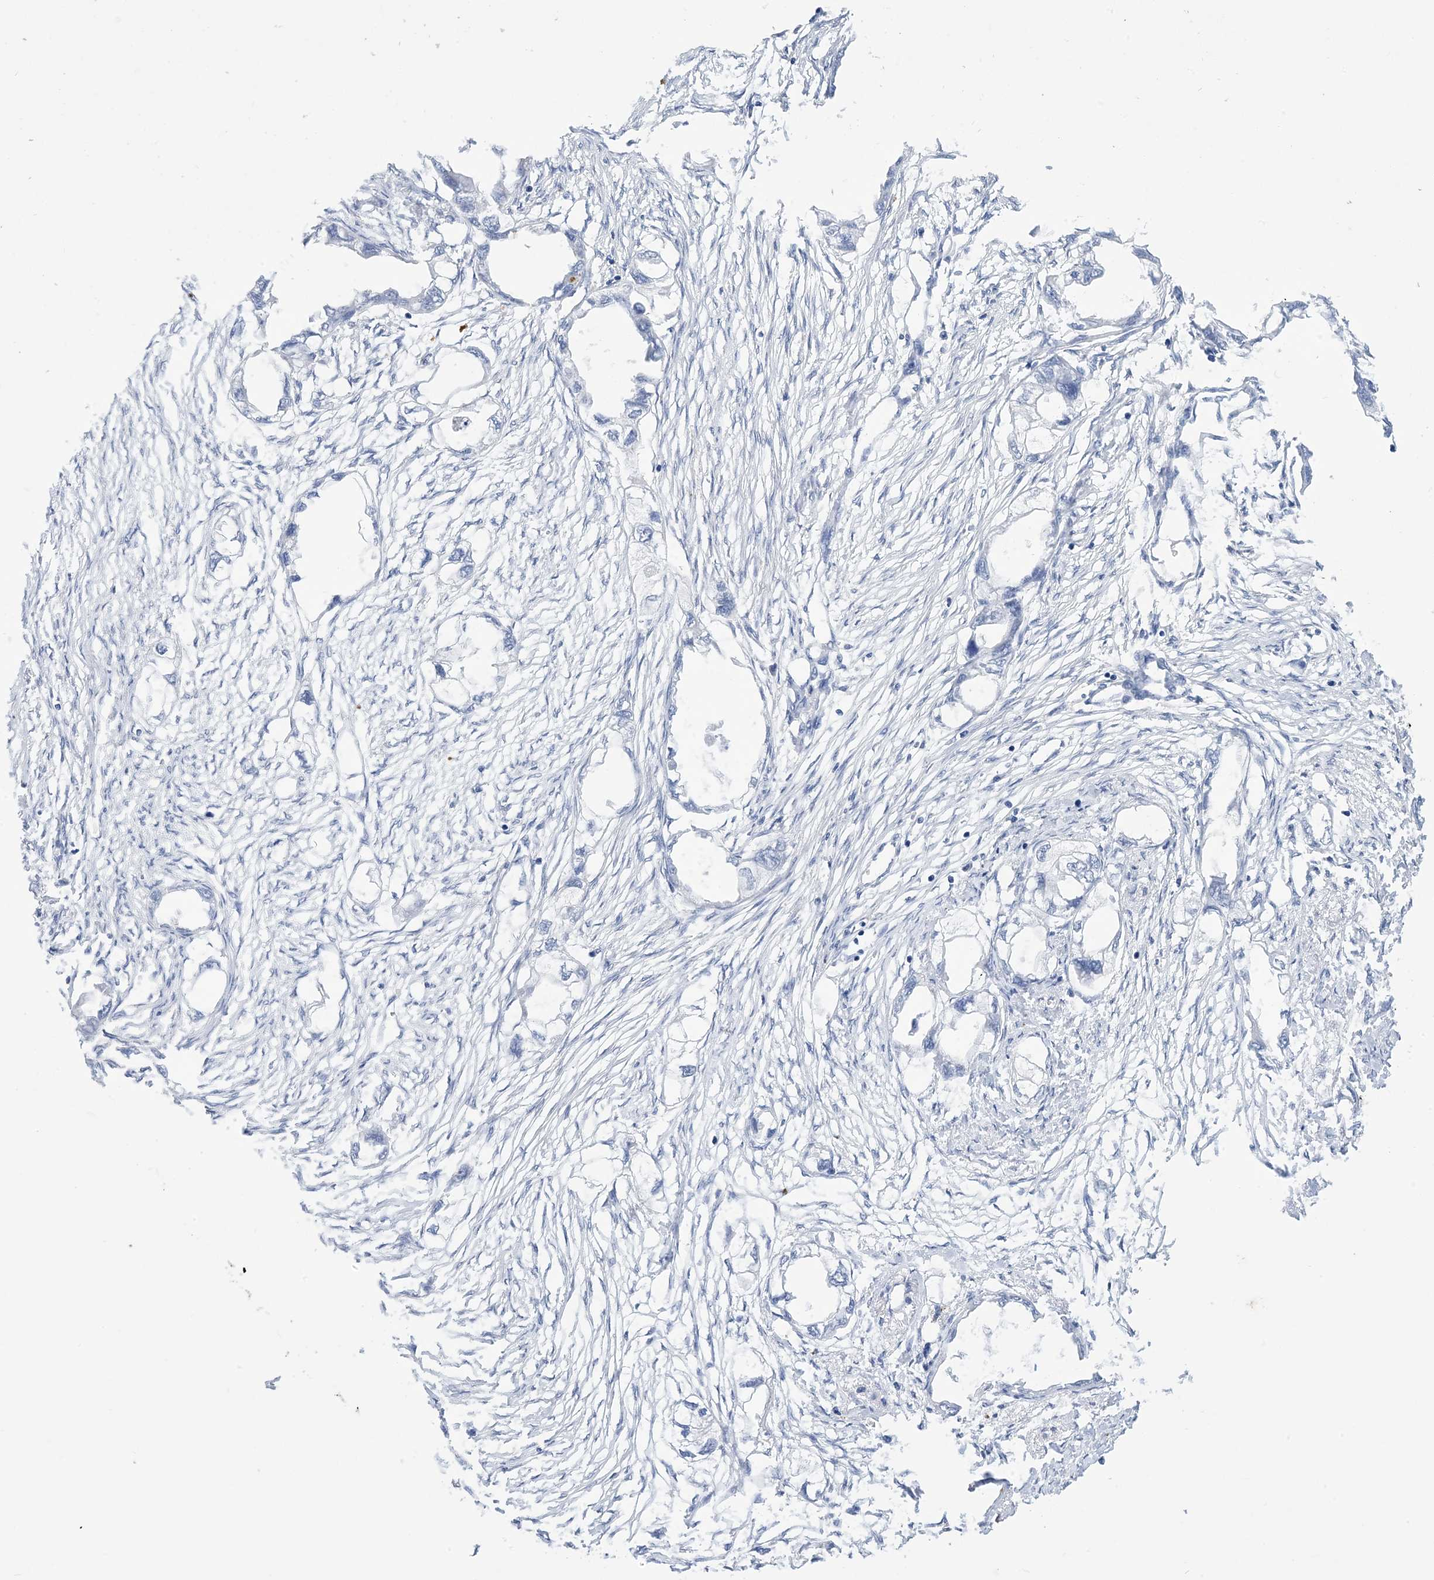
{"staining": {"intensity": "negative", "quantity": "none", "location": "none"}, "tissue": "endometrial cancer", "cell_type": "Tumor cells", "image_type": "cancer", "snomed": [{"axis": "morphology", "description": "Adenocarcinoma, NOS"}, {"axis": "morphology", "description": "Adenocarcinoma, metastatic, NOS"}, {"axis": "topography", "description": "Adipose tissue"}, {"axis": "topography", "description": "Endometrium"}], "caption": "Endometrial cancer was stained to show a protein in brown. There is no significant expression in tumor cells.", "gene": "DSC3", "patient": {"sex": "female", "age": 67}}